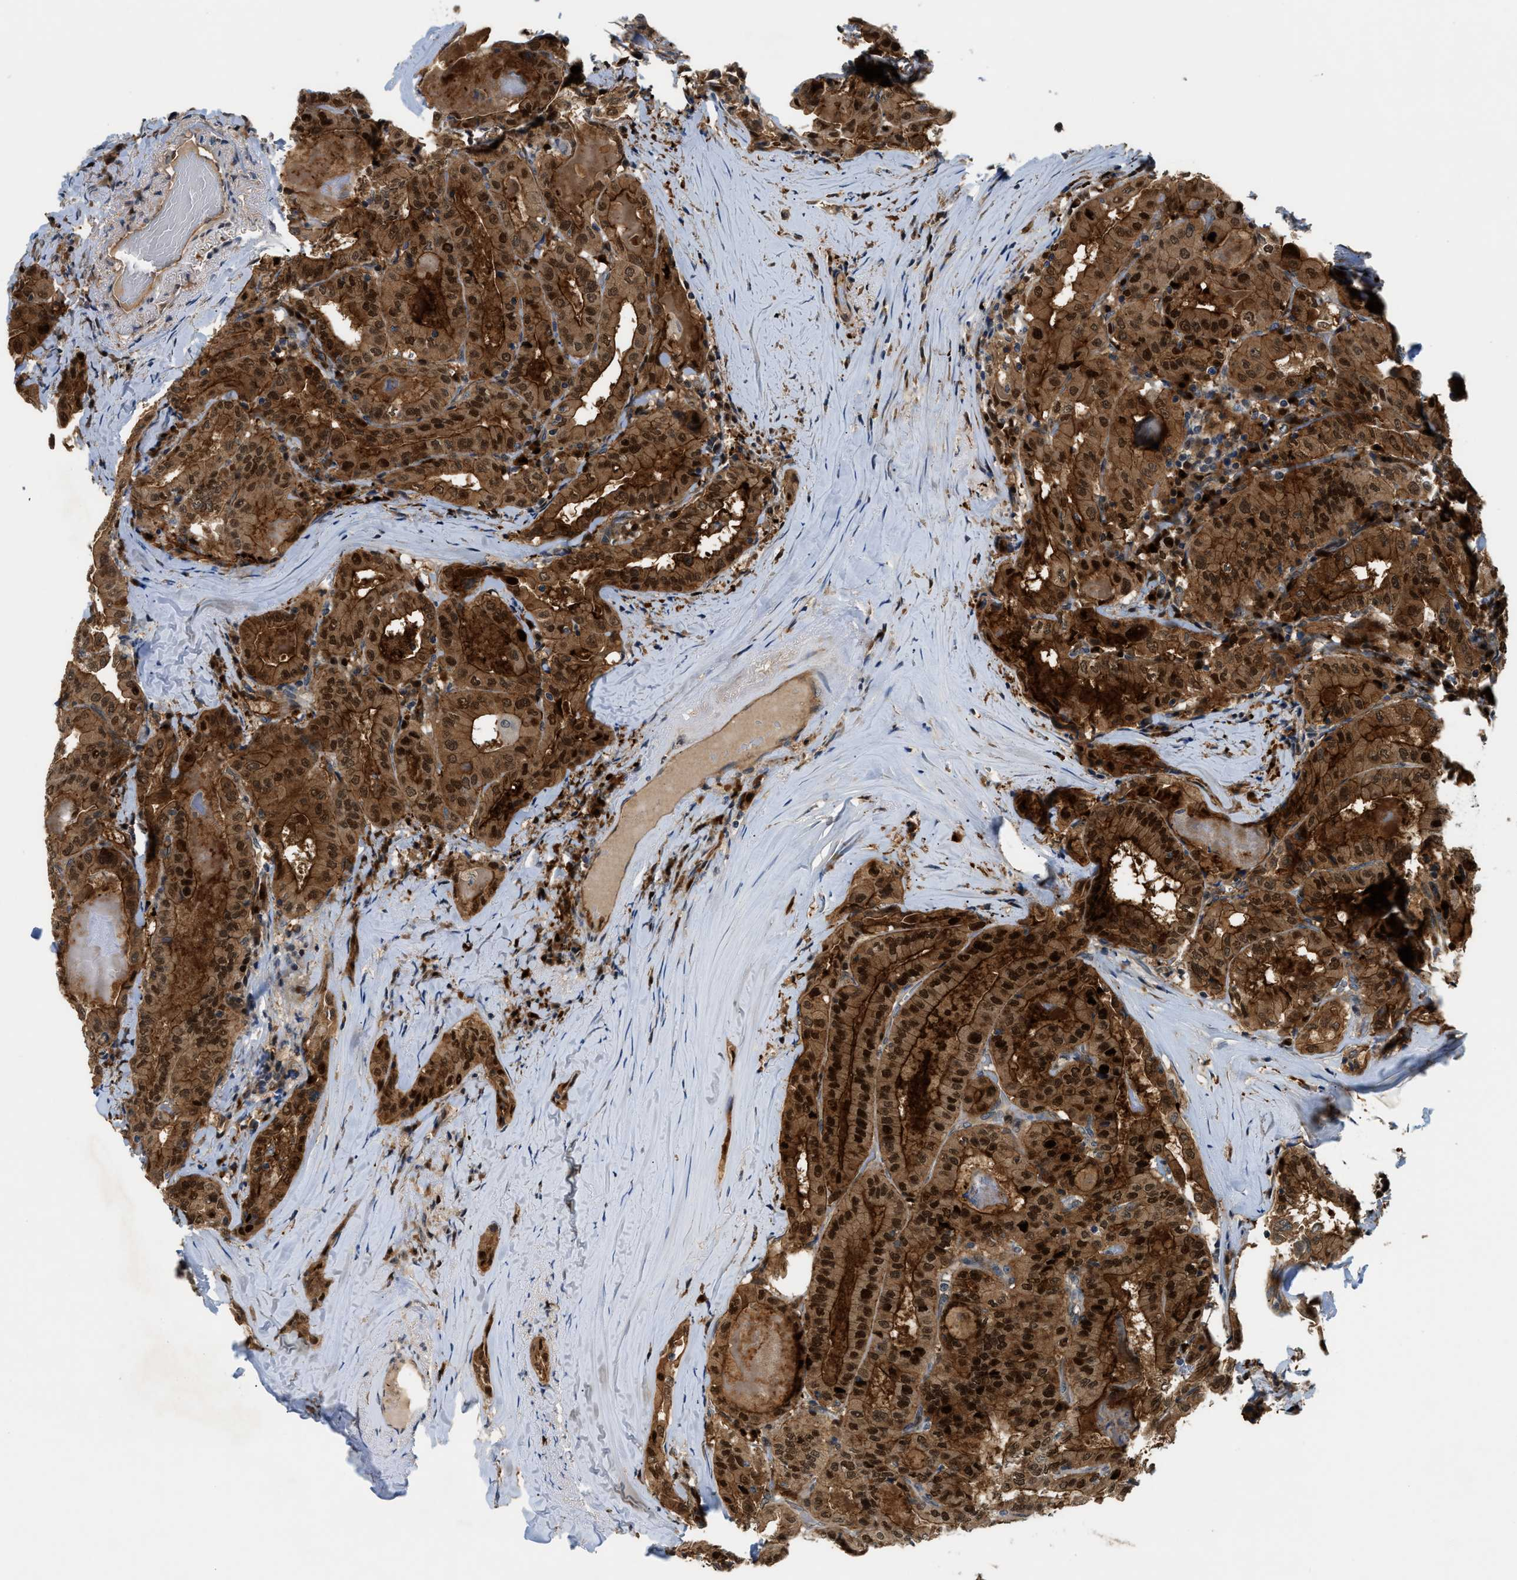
{"staining": {"intensity": "strong", "quantity": ">75%", "location": "cytoplasmic/membranous,nuclear"}, "tissue": "thyroid cancer", "cell_type": "Tumor cells", "image_type": "cancer", "snomed": [{"axis": "morphology", "description": "Papillary adenocarcinoma, NOS"}, {"axis": "topography", "description": "Thyroid gland"}], "caption": "This is an image of IHC staining of papillary adenocarcinoma (thyroid), which shows strong positivity in the cytoplasmic/membranous and nuclear of tumor cells.", "gene": "TRAK2", "patient": {"sex": "female", "age": 42}}